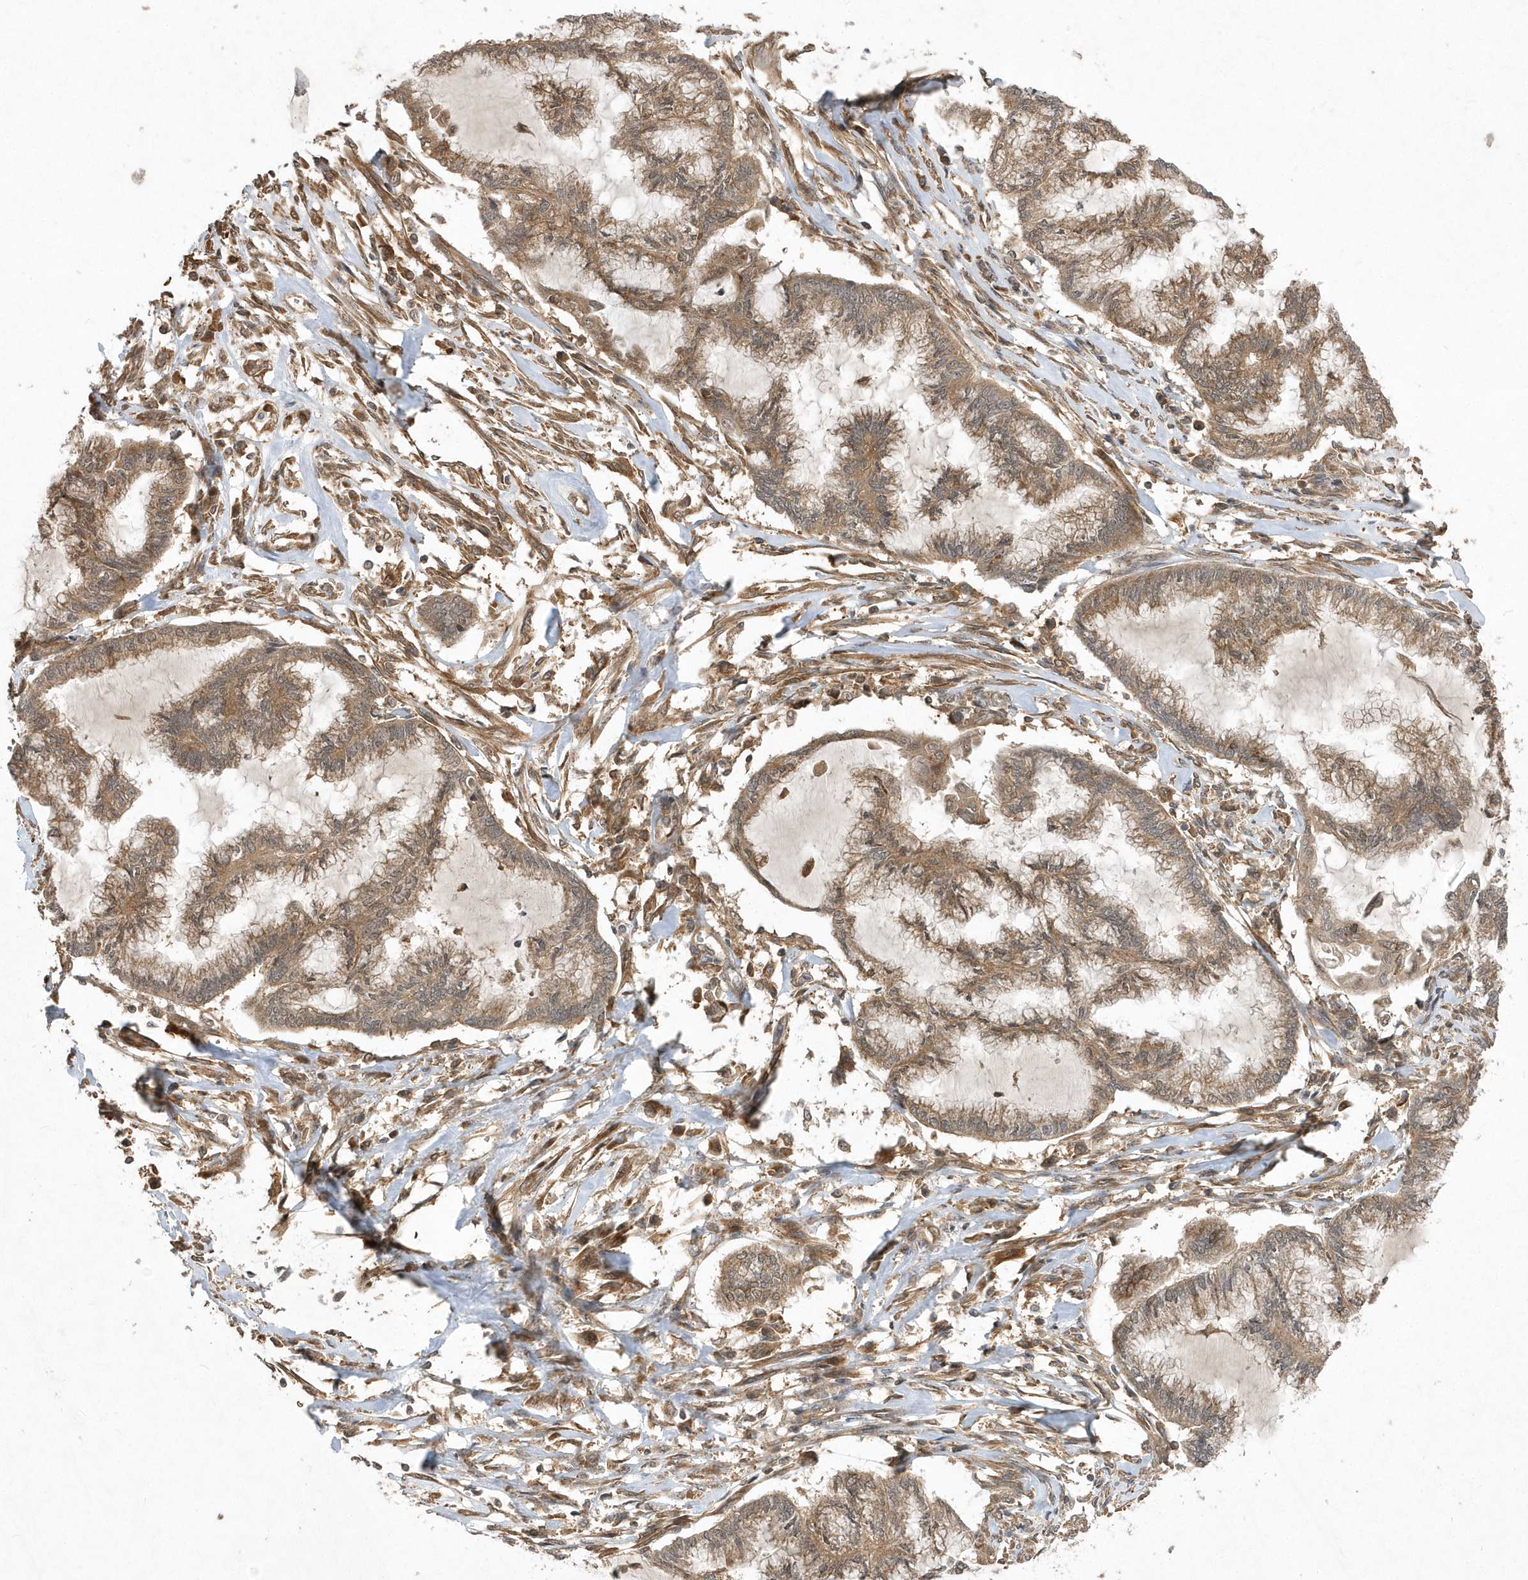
{"staining": {"intensity": "moderate", "quantity": ">75%", "location": "cytoplasmic/membranous"}, "tissue": "endometrial cancer", "cell_type": "Tumor cells", "image_type": "cancer", "snomed": [{"axis": "morphology", "description": "Adenocarcinoma, NOS"}, {"axis": "topography", "description": "Endometrium"}], "caption": "IHC image of human endometrial adenocarcinoma stained for a protein (brown), which reveals medium levels of moderate cytoplasmic/membranous expression in approximately >75% of tumor cells.", "gene": "GFM2", "patient": {"sex": "female", "age": 86}}